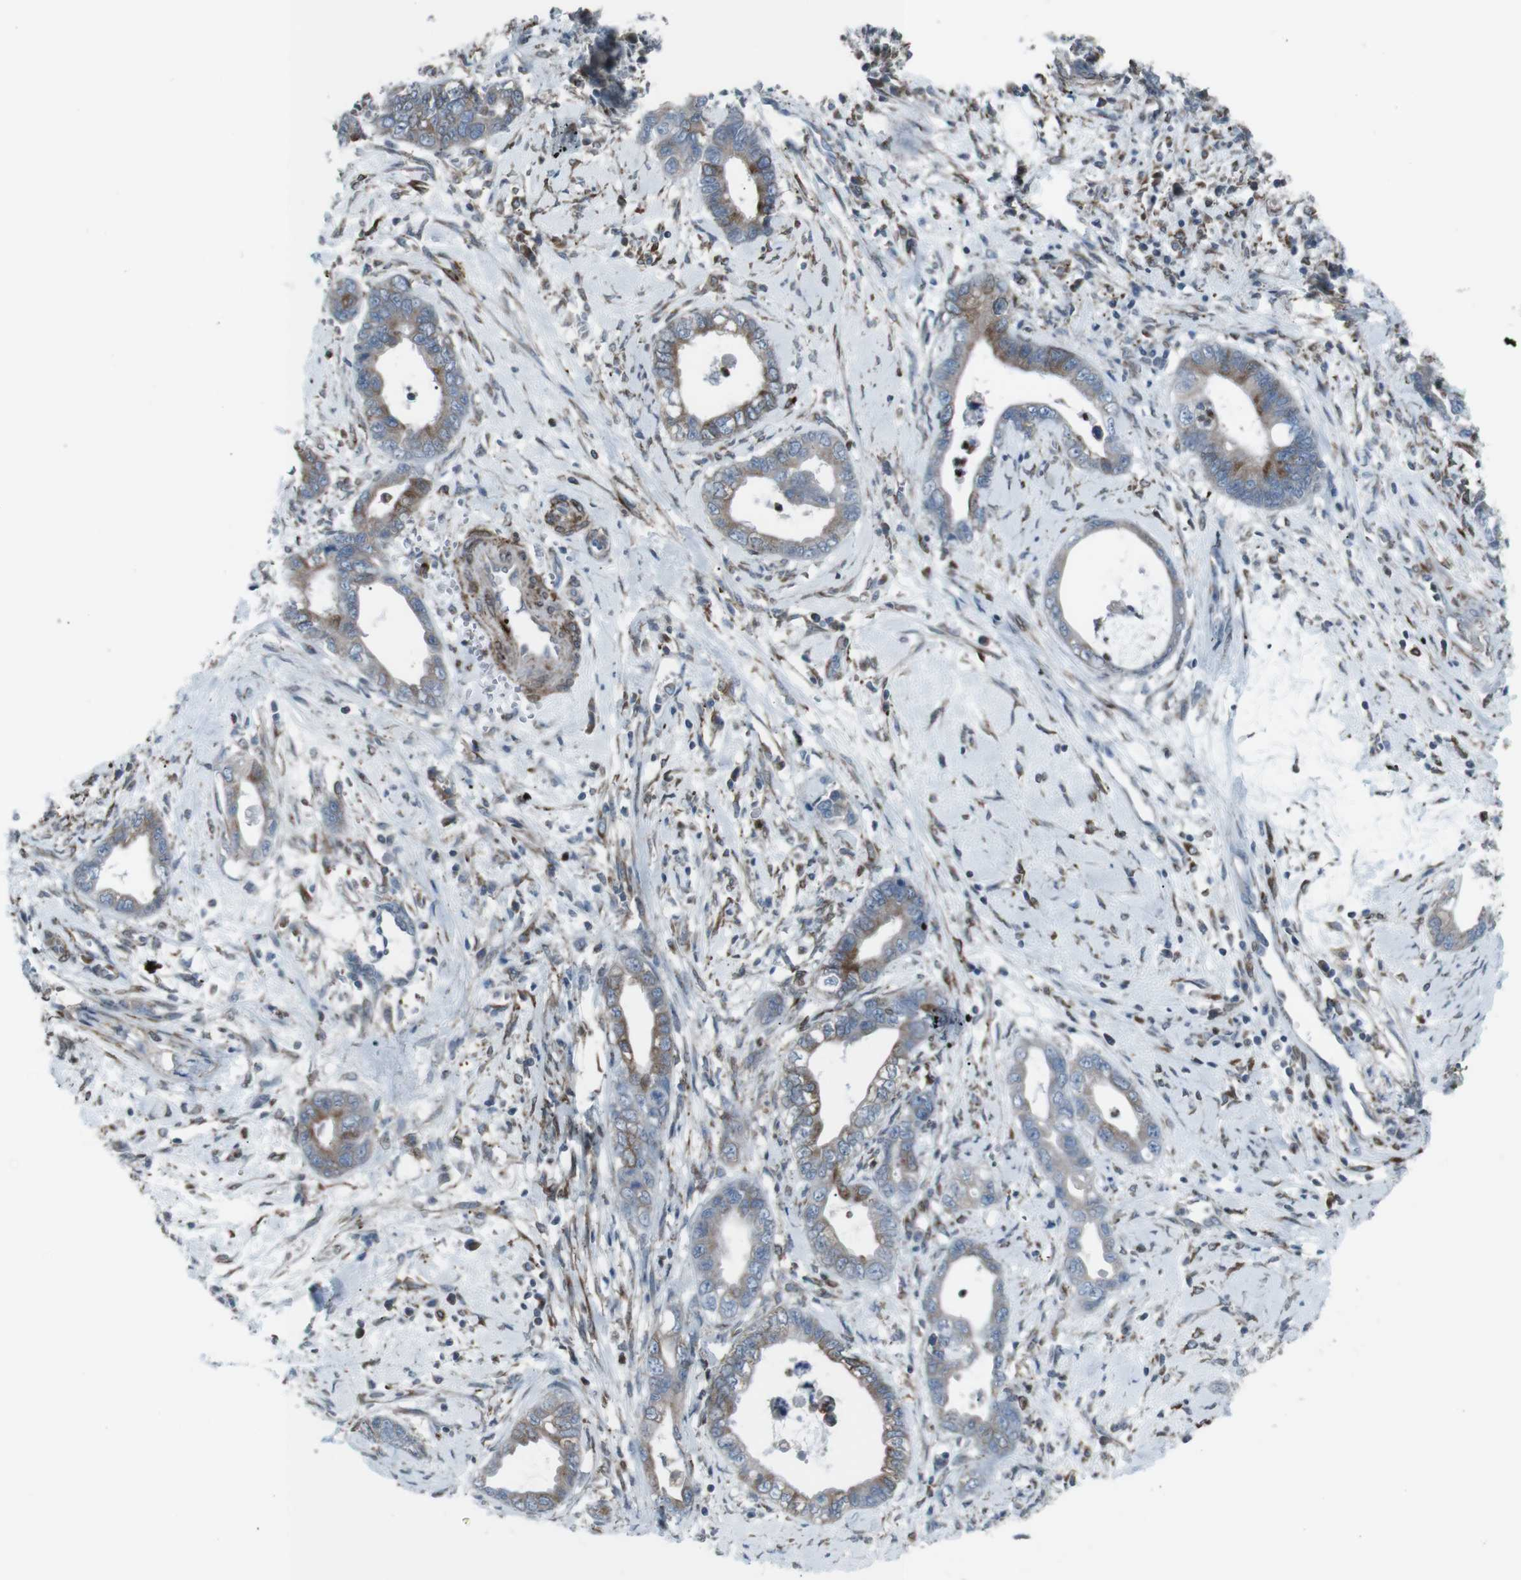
{"staining": {"intensity": "moderate", "quantity": "25%-75%", "location": "cytoplasmic/membranous"}, "tissue": "cervical cancer", "cell_type": "Tumor cells", "image_type": "cancer", "snomed": [{"axis": "morphology", "description": "Adenocarcinoma, NOS"}, {"axis": "topography", "description": "Cervix"}], "caption": "Brown immunohistochemical staining in human adenocarcinoma (cervical) reveals moderate cytoplasmic/membranous staining in about 25%-75% of tumor cells.", "gene": "LNPK", "patient": {"sex": "female", "age": 44}}